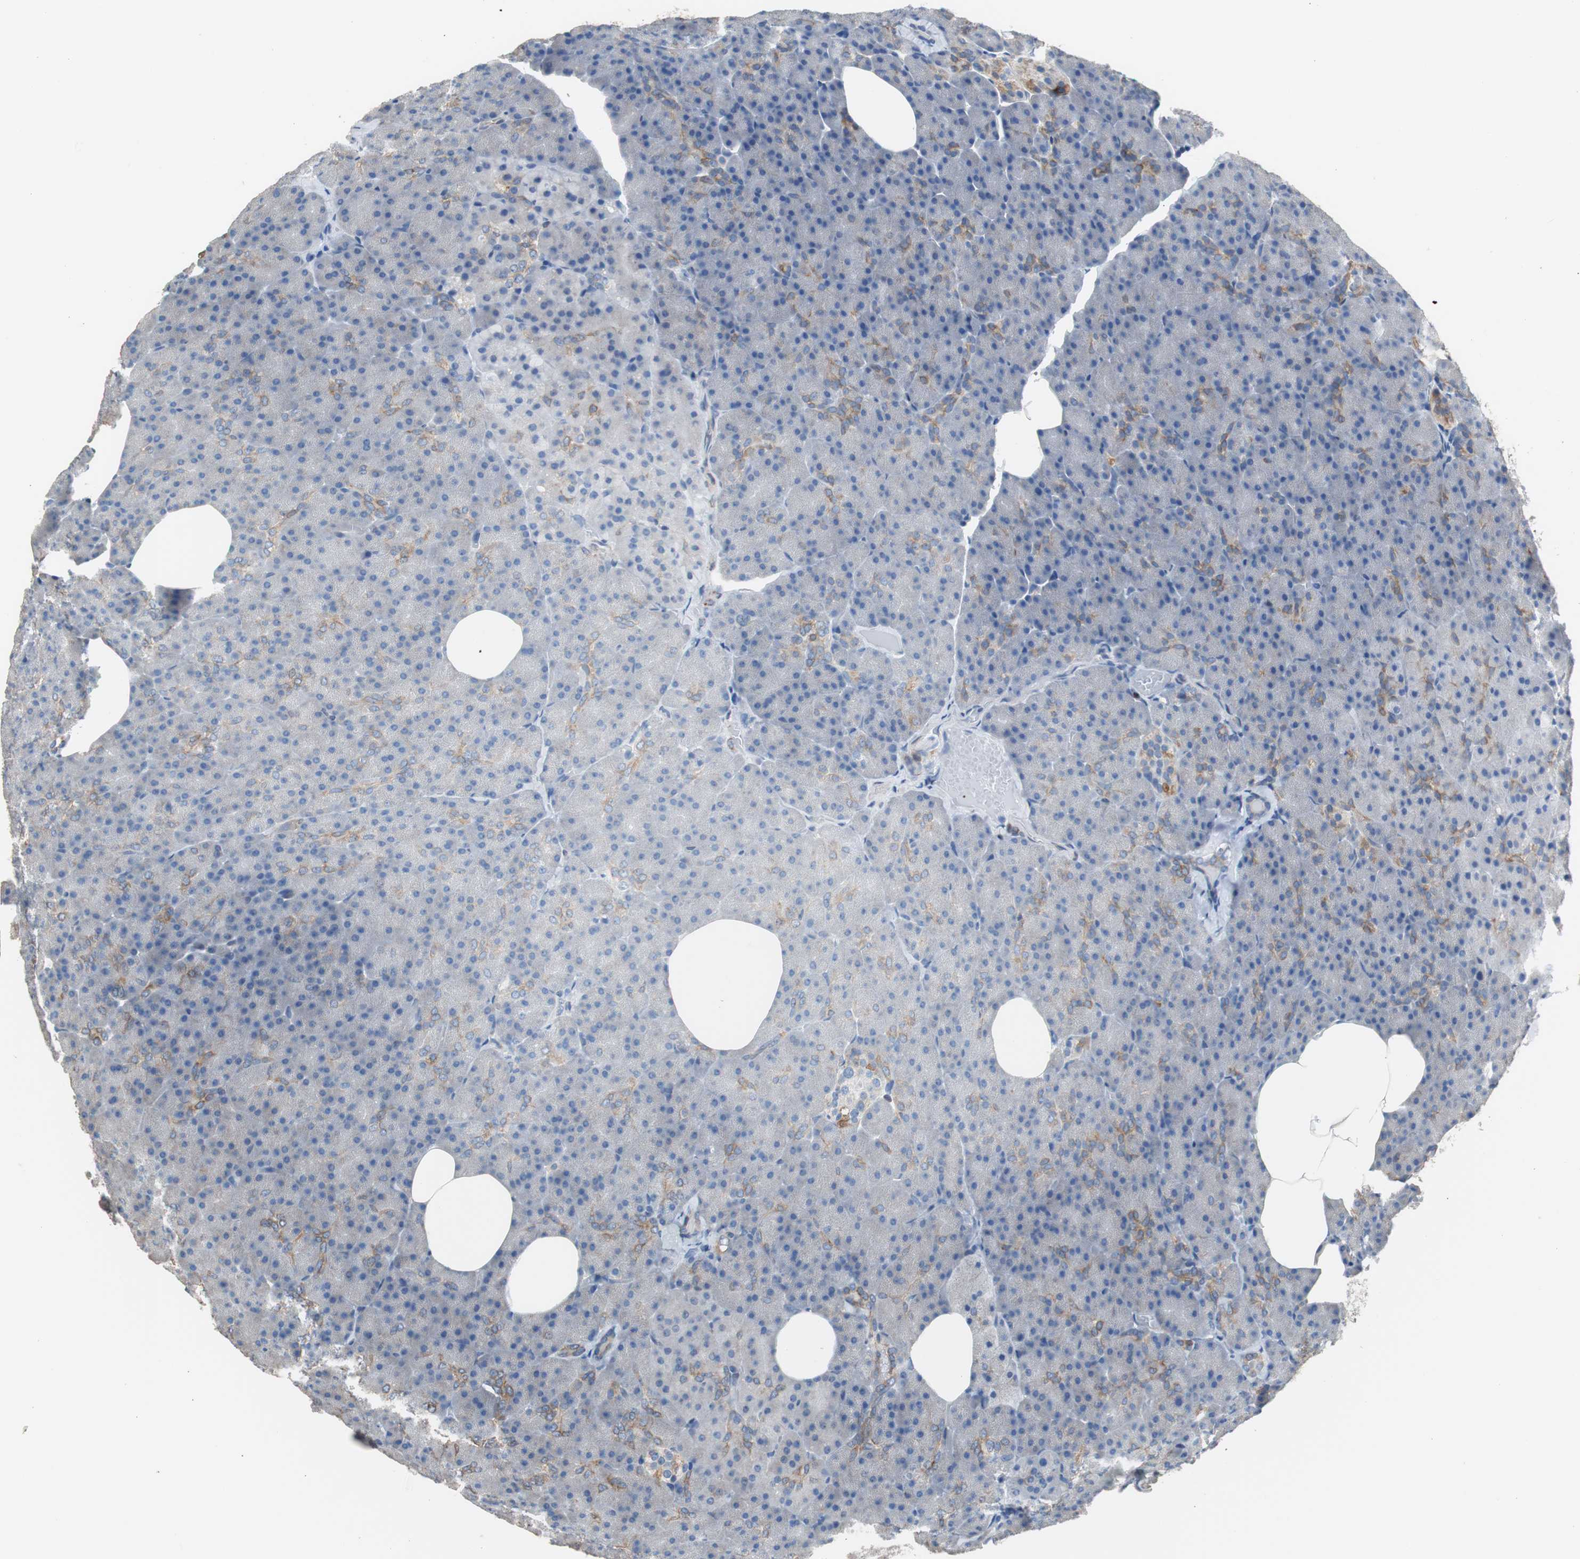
{"staining": {"intensity": "moderate", "quantity": "<25%", "location": "cytoplasmic/membranous"}, "tissue": "pancreas", "cell_type": "Exocrine glandular cells", "image_type": "normal", "snomed": [{"axis": "morphology", "description": "Normal tissue, NOS"}, {"axis": "topography", "description": "Pancreas"}], "caption": "The immunohistochemical stain shows moderate cytoplasmic/membranous staining in exocrine glandular cells of normal pancreas.", "gene": "PBXIP1", "patient": {"sex": "female", "age": 35}}